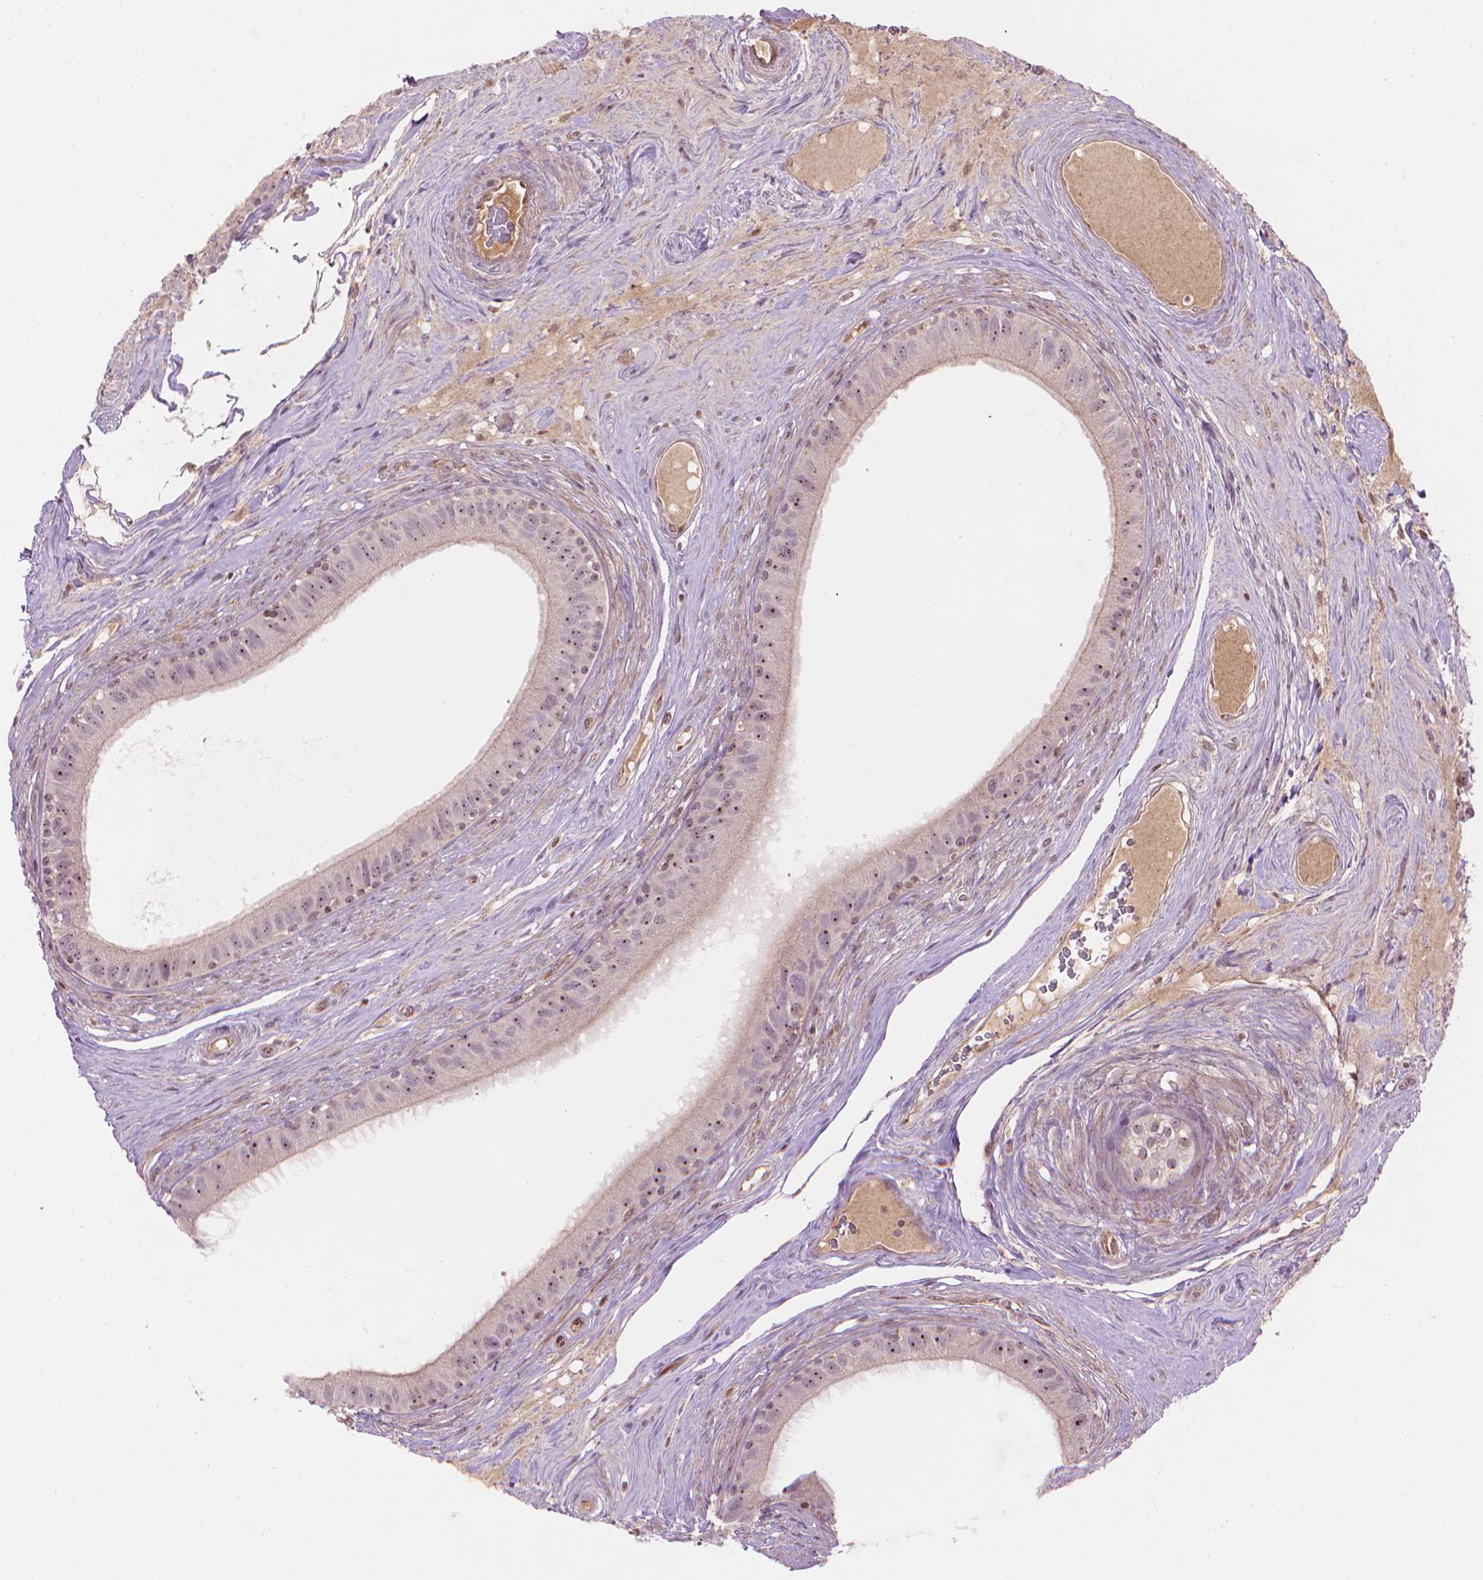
{"staining": {"intensity": "moderate", "quantity": "25%-75%", "location": "nuclear"}, "tissue": "epididymis", "cell_type": "Glandular cells", "image_type": "normal", "snomed": [{"axis": "morphology", "description": "Normal tissue, NOS"}, {"axis": "topography", "description": "Epididymis"}], "caption": "This is a micrograph of immunohistochemistry staining of normal epididymis, which shows moderate positivity in the nuclear of glandular cells.", "gene": "SMC2", "patient": {"sex": "male", "age": 59}}